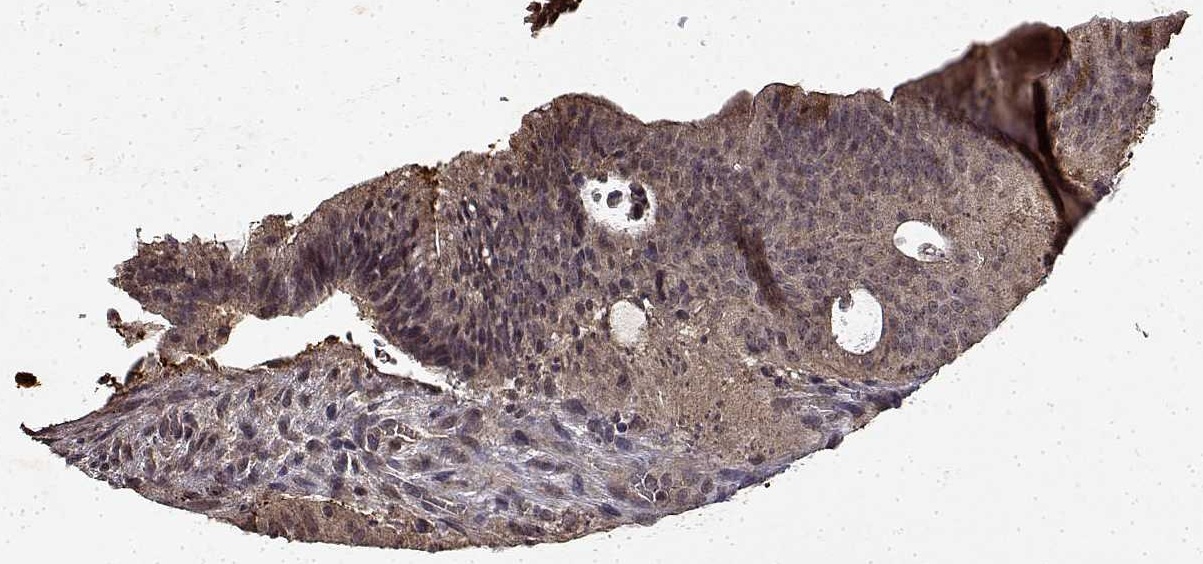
{"staining": {"intensity": "weak", "quantity": ">75%", "location": "cytoplasmic/membranous"}, "tissue": "colorectal cancer", "cell_type": "Tumor cells", "image_type": "cancer", "snomed": [{"axis": "morphology", "description": "Adenocarcinoma, NOS"}, {"axis": "topography", "description": "Colon"}], "caption": "Adenocarcinoma (colorectal) tissue displays weak cytoplasmic/membranous staining in about >75% of tumor cells, visualized by immunohistochemistry.", "gene": "BDNF", "patient": {"sex": "female", "age": 43}}